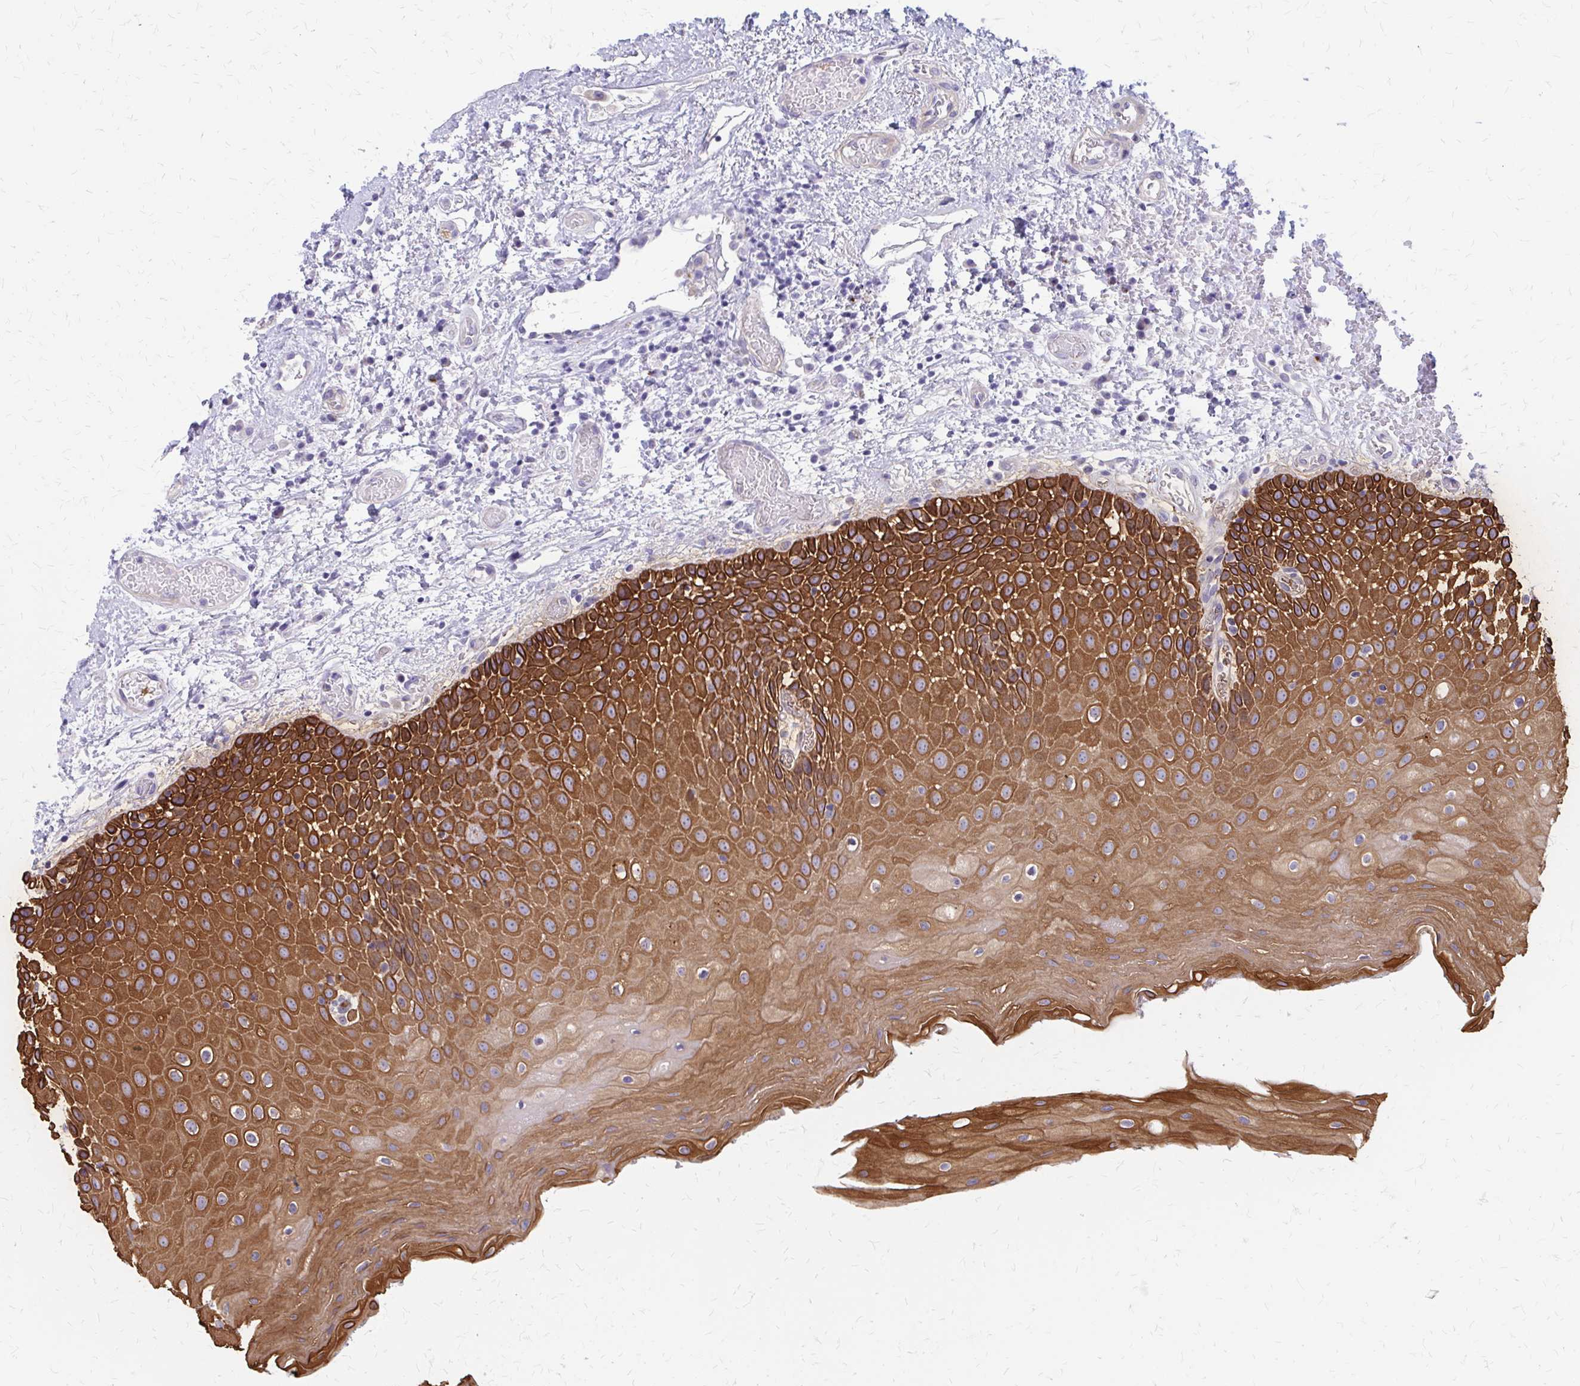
{"staining": {"intensity": "strong", "quantity": ">75%", "location": "cytoplasmic/membranous"}, "tissue": "oral mucosa", "cell_type": "Squamous epithelial cells", "image_type": "normal", "snomed": [{"axis": "morphology", "description": "Normal tissue, NOS"}, {"axis": "topography", "description": "Oral tissue"}], "caption": "A micrograph of oral mucosa stained for a protein reveals strong cytoplasmic/membranous brown staining in squamous epithelial cells. The protein of interest is stained brown, and the nuclei are stained in blue (DAB (3,3'-diaminobenzidine) IHC with brightfield microscopy, high magnification).", "gene": "GLYATL2", "patient": {"sex": "female", "age": 82}}